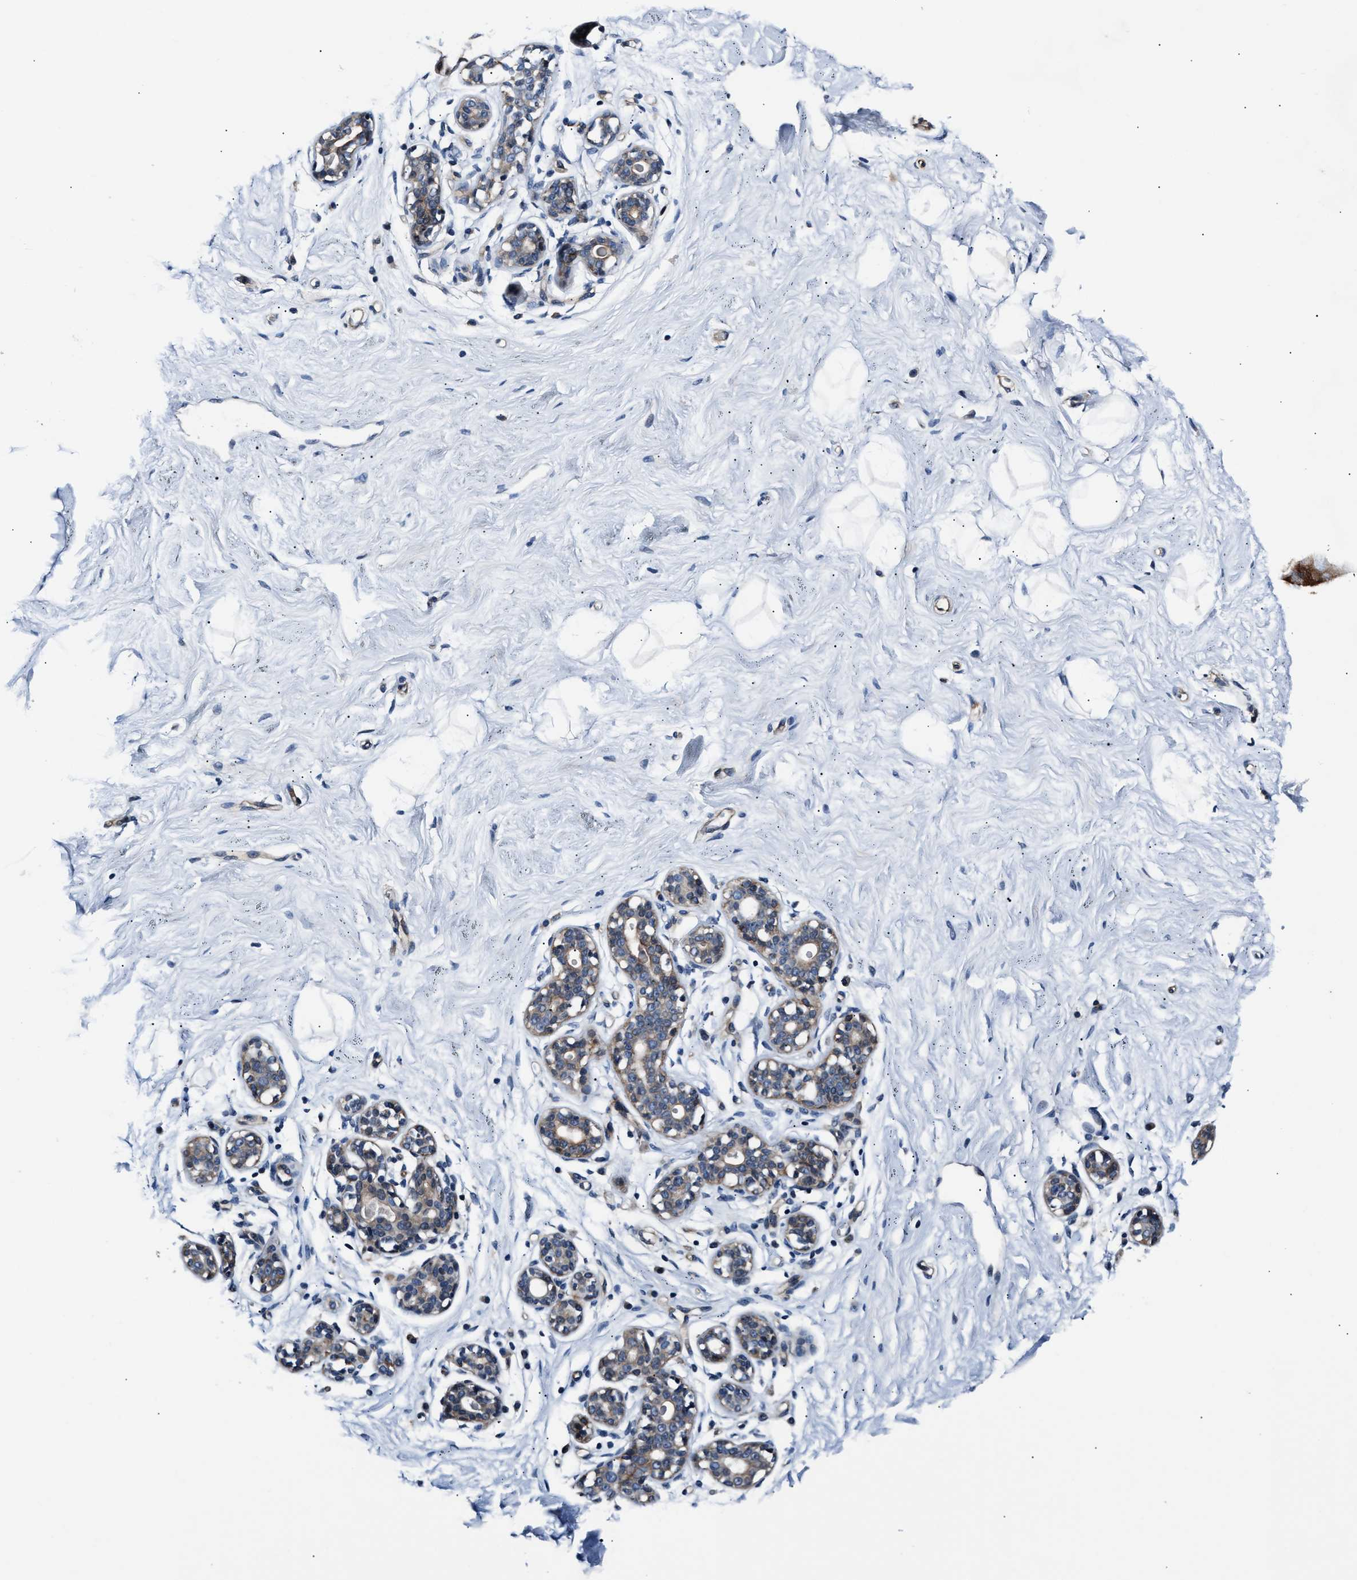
{"staining": {"intensity": "negative", "quantity": "none", "location": "none"}, "tissue": "breast", "cell_type": "Adipocytes", "image_type": "normal", "snomed": [{"axis": "morphology", "description": "Normal tissue, NOS"}, {"axis": "topography", "description": "Breast"}], "caption": "Immunohistochemistry (IHC) image of benign breast stained for a protein (brown), which demonstrates no expression in adipocytes.", "gene": "MPDZ", "patient": {"sex": "female", "age": 23}}